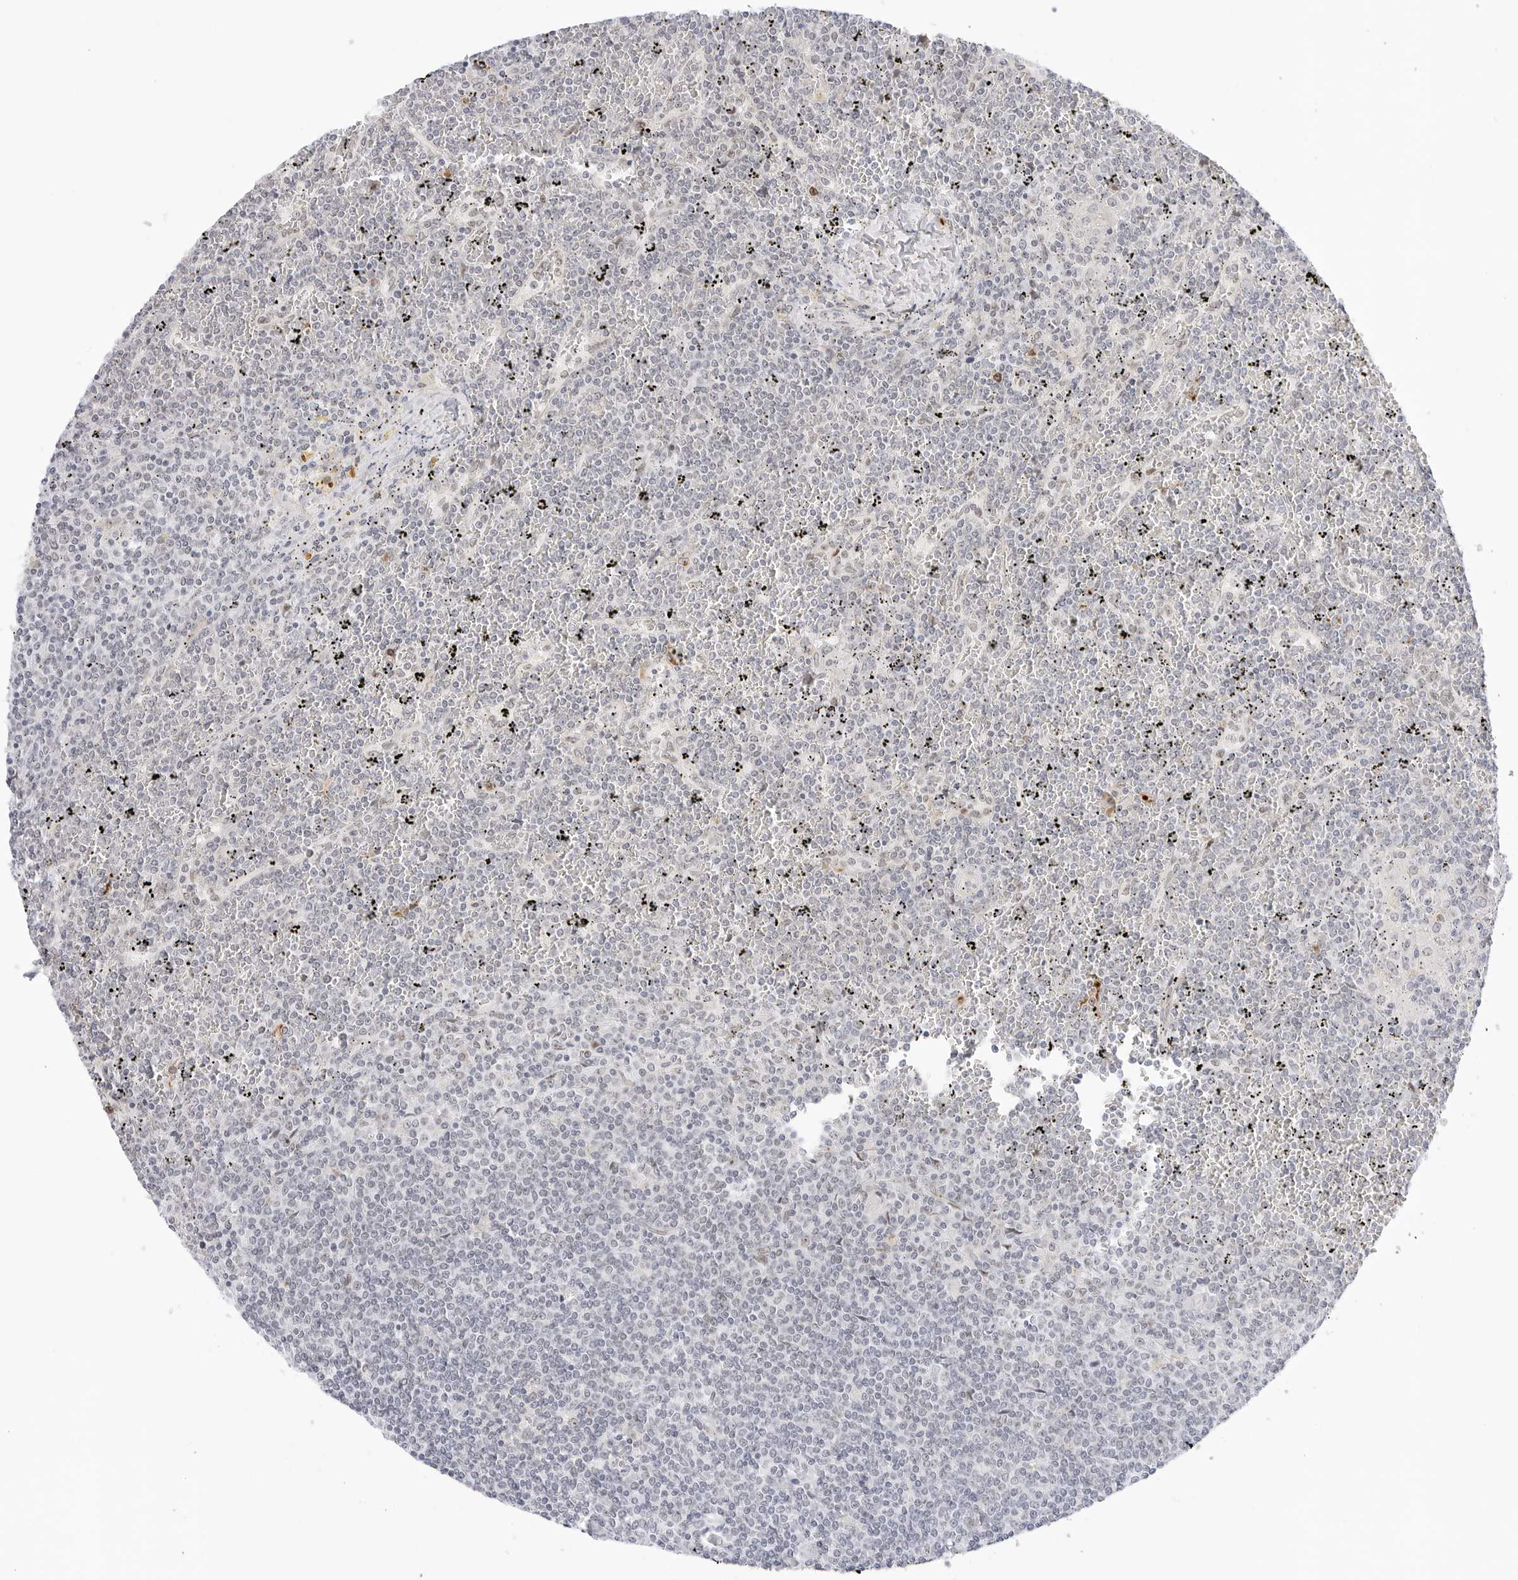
{"staining": {"intensity": "negative", "quantity": "none", "location": "none"}, "tissue": "lymphoma", "cell_type": "Tumor cells", "image_type": "cancer", "snomed": [{"axis": "morphology", "description": "Malignant lymphoma, non-Hodgkin's type, Low grade"}, {"axis": "topography", "description": "Spleen"}], "caption": "Immunohistochemistry micrograph of human low-grade malignant lymphoma, non-Hodgkin's type stained for a protein (brown), which exhibits no staining in tumor cells. Brightfield microscopy of immunohistochemistry stained with DAB (brown) and hematoxylin (blue), captured at high magnification.", "gene": "HIPK3", "patient": {"sex": "female", "age": 19}}